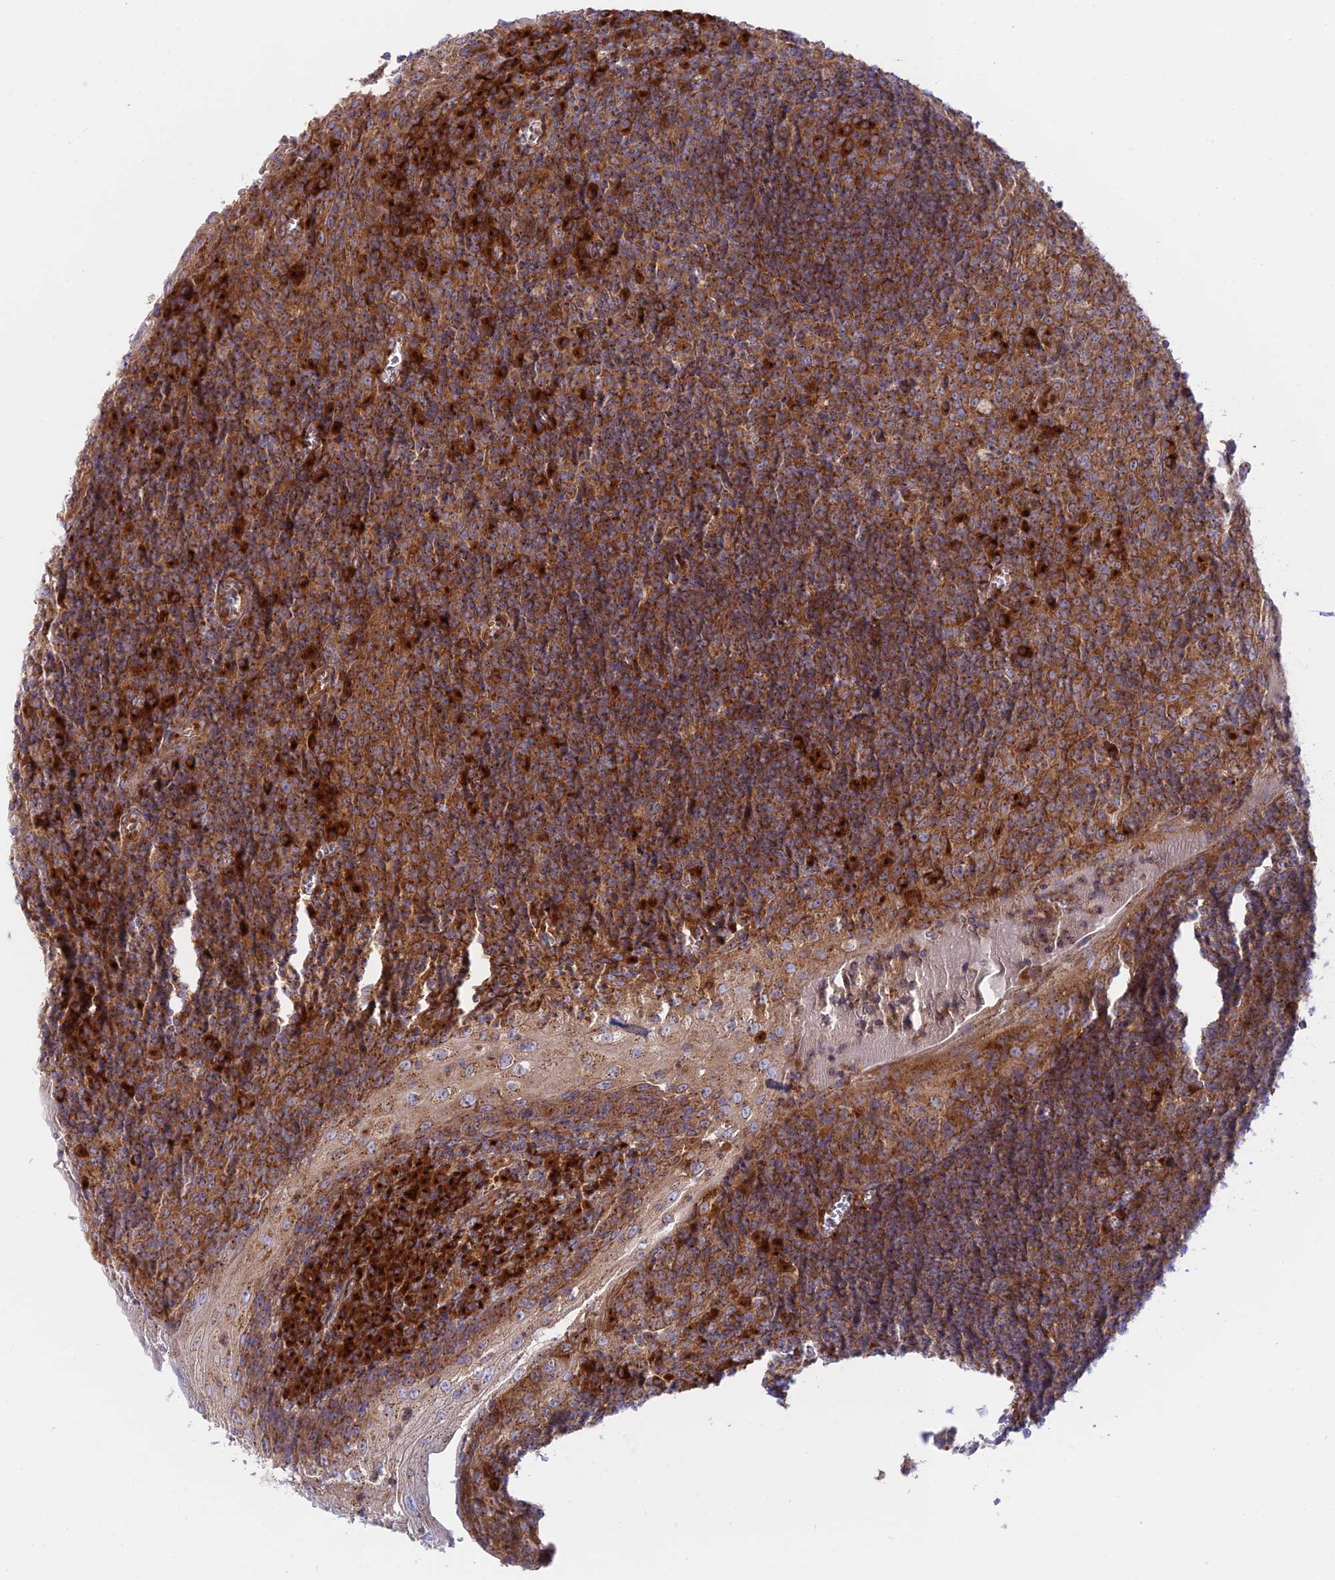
{"staining": {"intensity": "moderate", "quantity": ">75%", "location": "cytoplasmic/membranous"}, "tissue": "tonsil", "cell_type": "Germinal center cells", "image_type": "normal", "snomed": [{"axis": "morphology", "description": "Normal tissue, NOS"}, {"axis": "topography", "description": "Tonsil"}], "caption": "This histopathology image shows unremarkable tonsil stained with immunohistochemistry to label a protein in brown. The cytoplasmic/membranous of germinal center cells show moderate positivity for the protein. Nuclei are counter-stained blue.", "gene": "GOLGA3", "patient": {"sex": "male", "age": 37}}